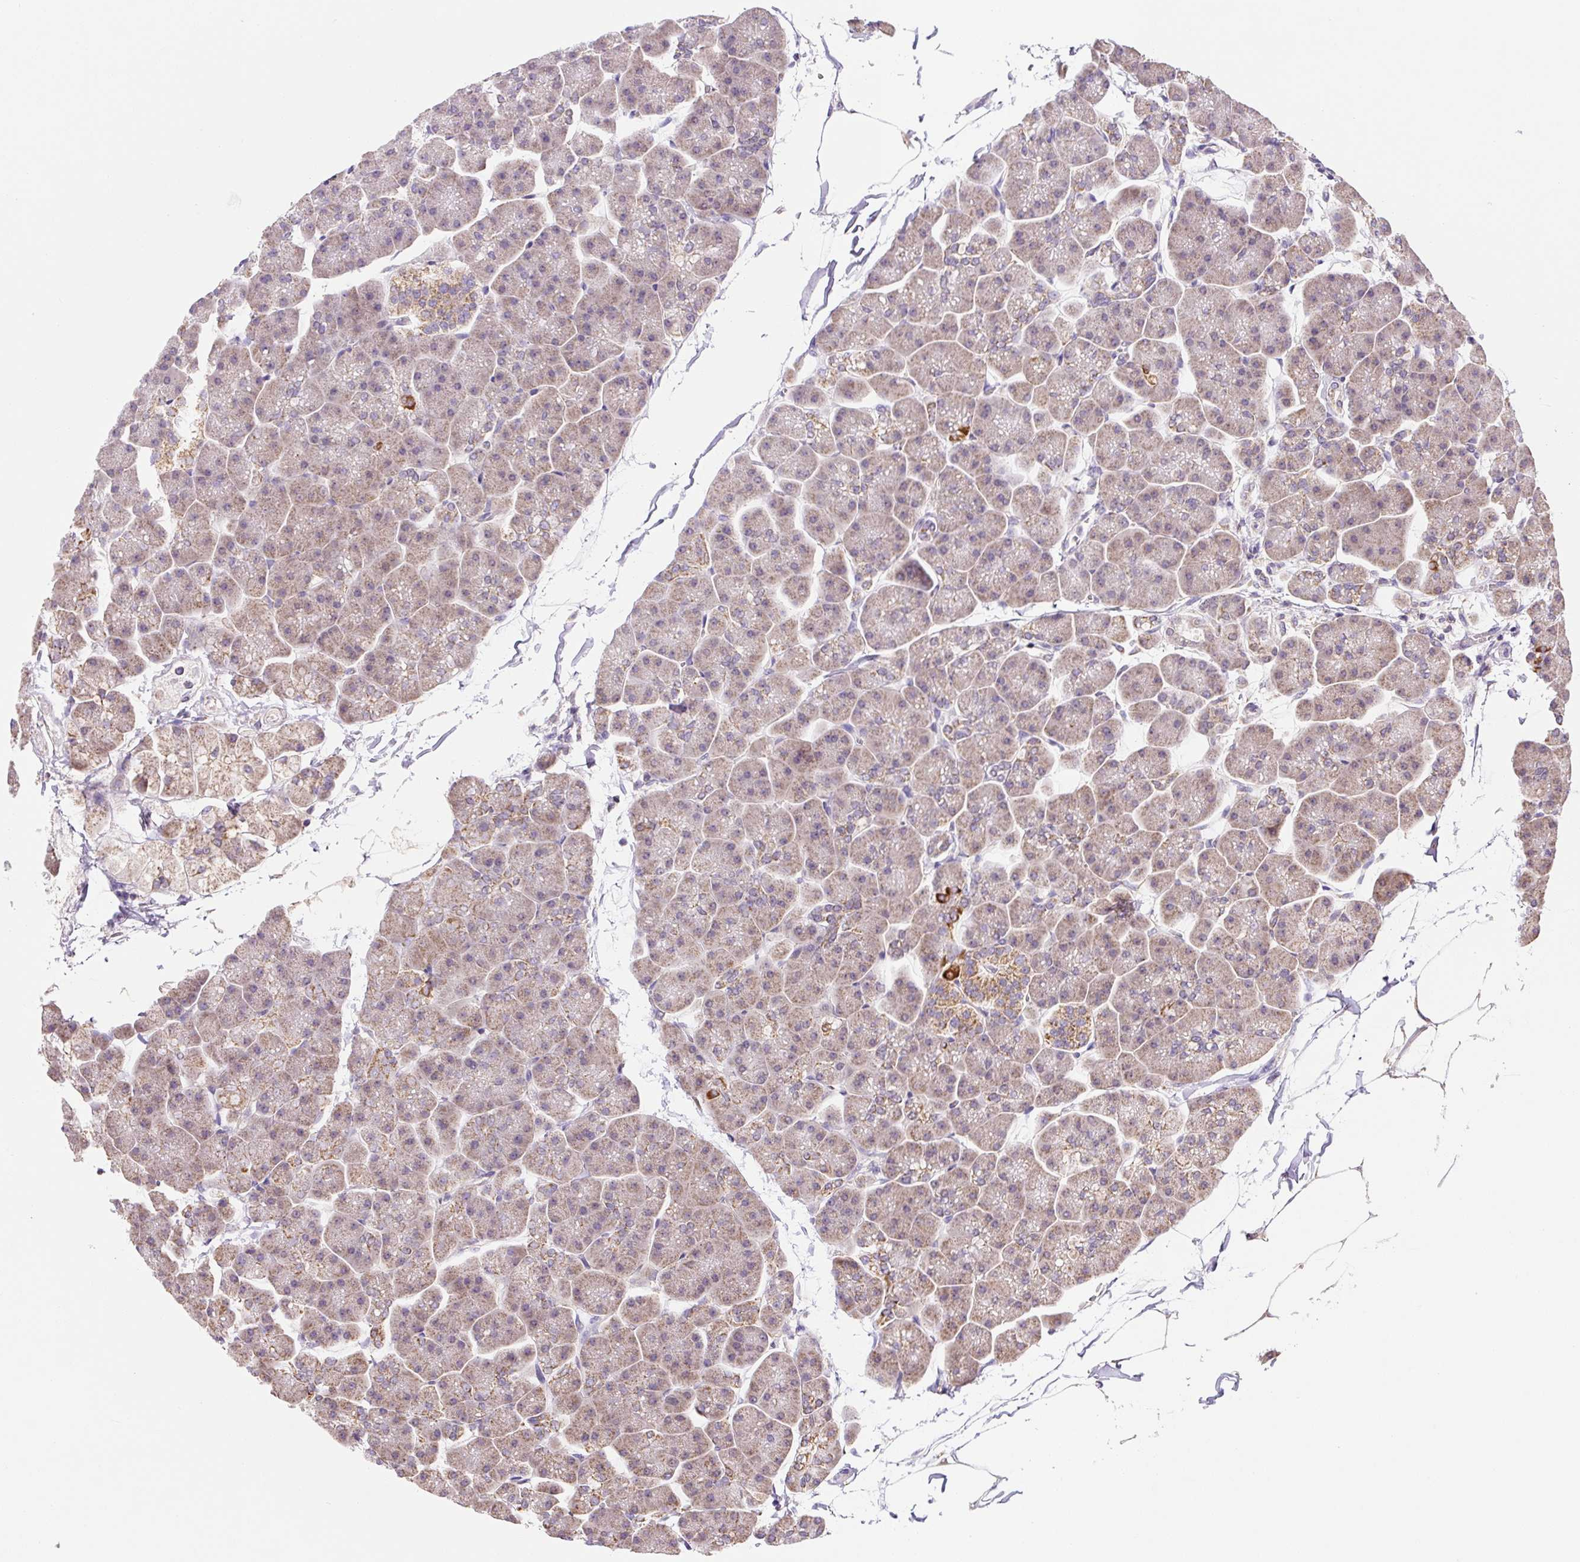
{"staining": {"intensity": "moderate", "quantity": "25%-75%", "location": "cytoplasmic/membranous"}, "tissue": "pancreas", "cell_type": "Exocrine glandular cells", "image_type": "normal", "snomed": [{"axis": "morphology", "description": "Normal tissue, NOS"}, {"axis": "topography", "description": "Pancreas"}], "caption": "IHC of normal pancreas shows medium levels of moderate cytoplasmic/membranous positivity in about 25%-75% of exocrine glandular cells.", "gene": "MFSD9", "patient": {"sex": "male", "age": 35}}